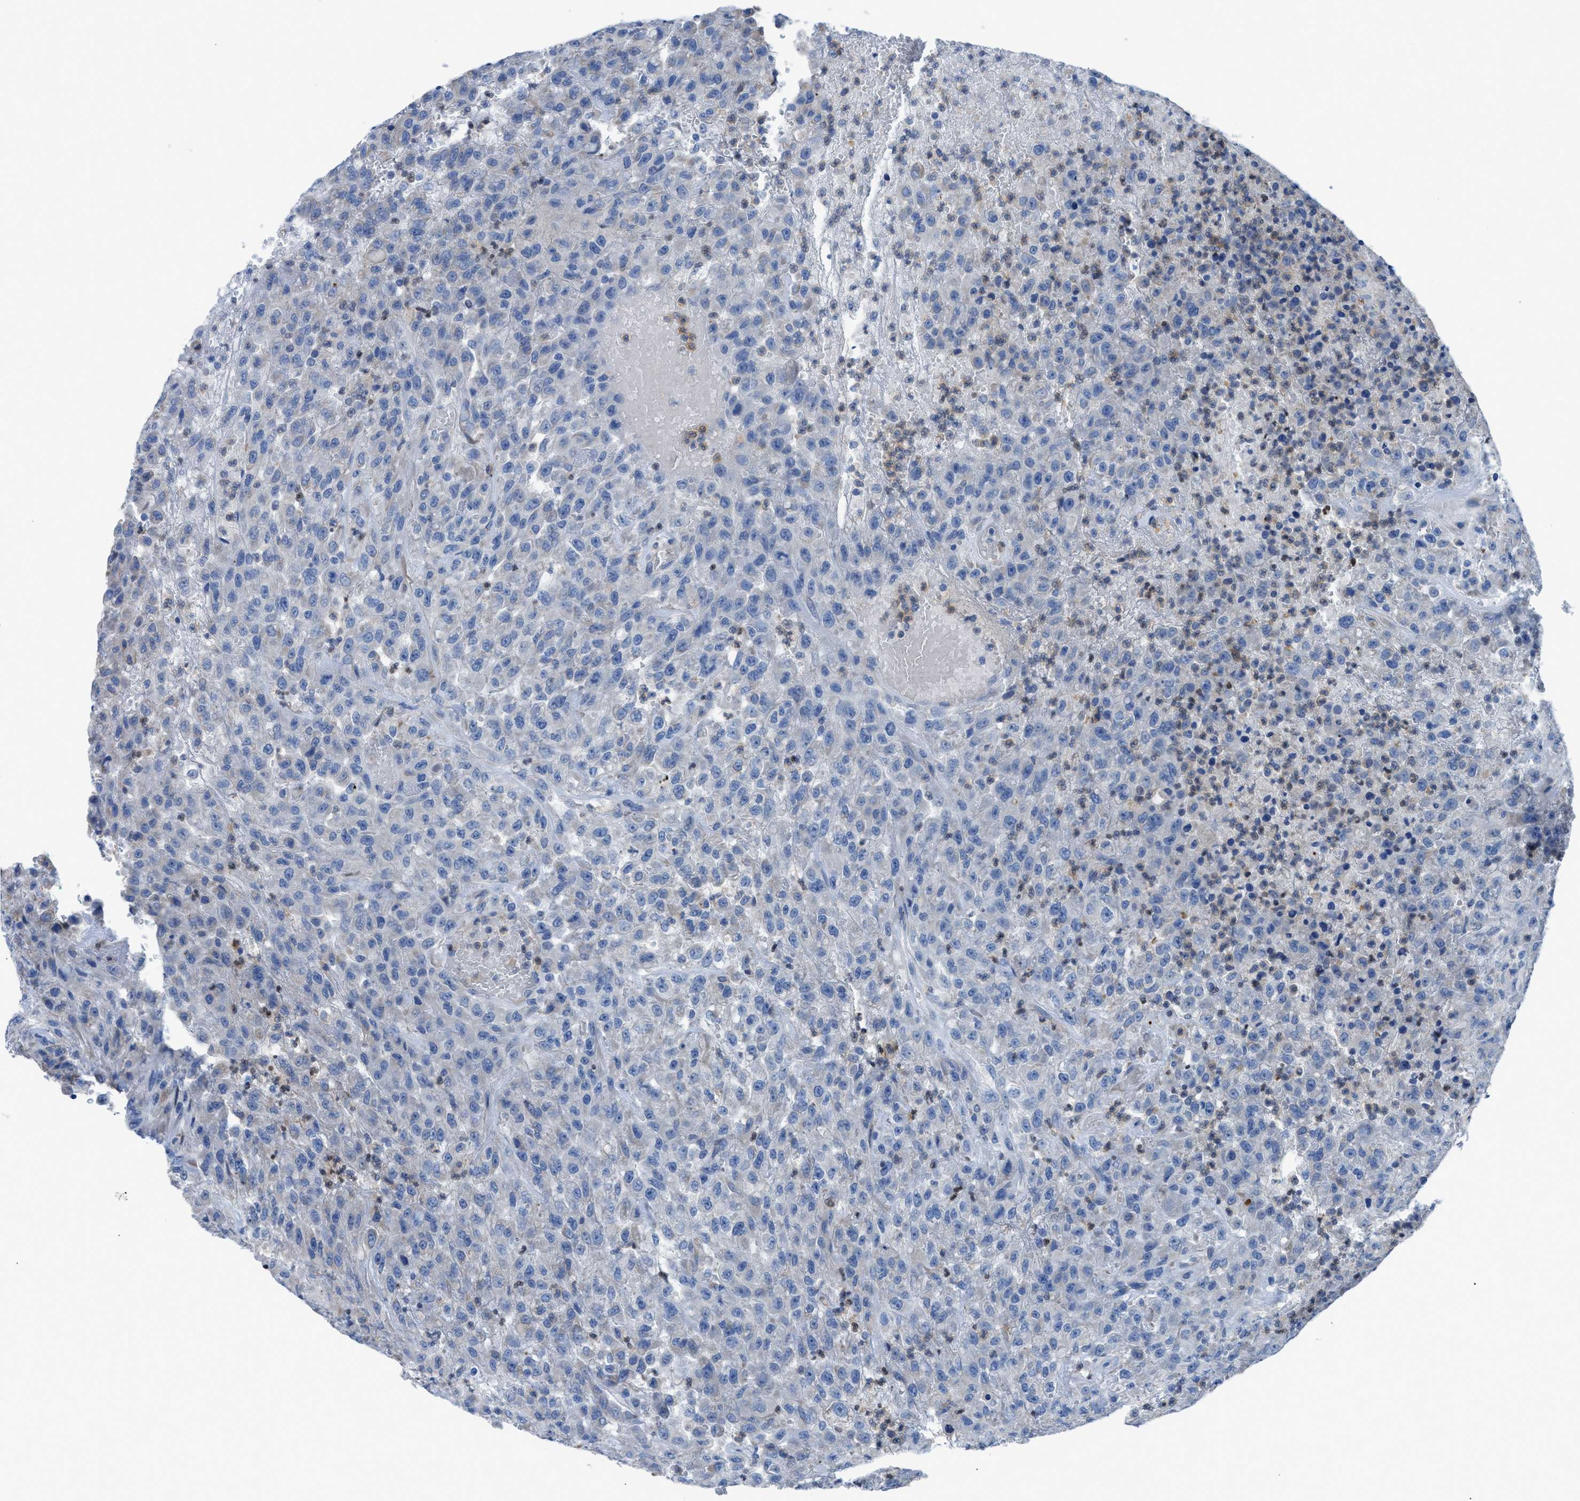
{"staining": {"intensity": "negative", "quantity": "none", "location": "none"}, "tissue": "urothelial cancer", "cell_type": "Tumor cells", "image_type": "cancer", "snomed": [{"axis": "morphology", "description": "Urothelial carcinoma, High grade"}, {"axis": "topography", "description": "Urinary bladder"}], "caption": "Human high-grade urothelial carcinoma stained for a protein using immunohistochemistry (IHC) shows no expression in tumor cells.", "gene": "ITPR1", "patient": {"sex": "male", "age": 46}}